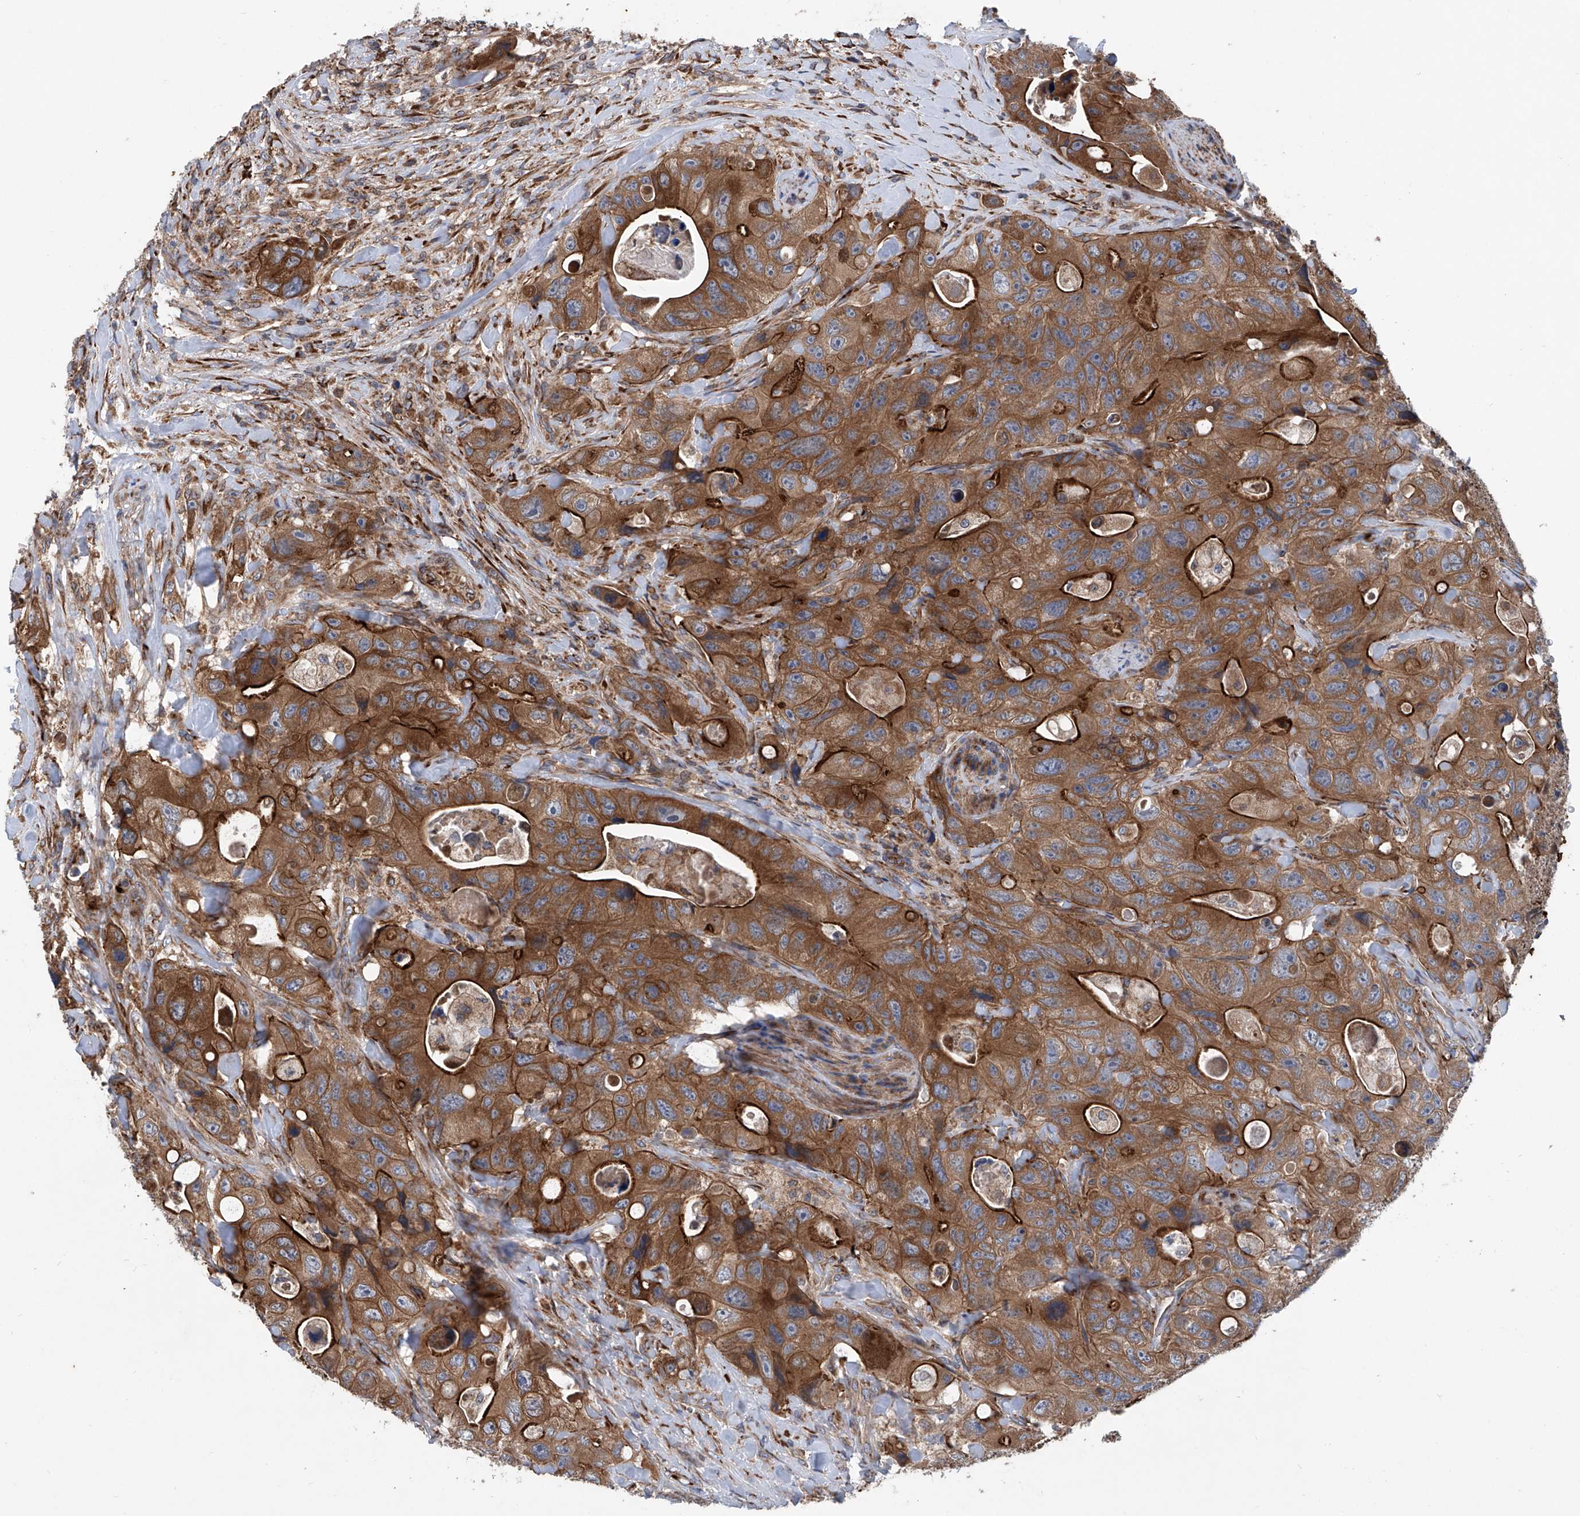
{"staining": {"intensity": "strong", "quantity": ">75%", "location": "cytoplasmic/membranous"}, "tissue": "colorectal cancer", "cell_type": "Tumor cells", "image_type": "cancer", "snomed": [{"axis": "morphology", "description": "Adenocarcinoma, NOS"}, {"axis": "topography", "description": "Colon"}], "caption": "Colorectal cancer stained with a protein marker reveals strong staining in tumor cells.", "gene": "ASCC3", "patient": {"sex": "female", "age": 46}}